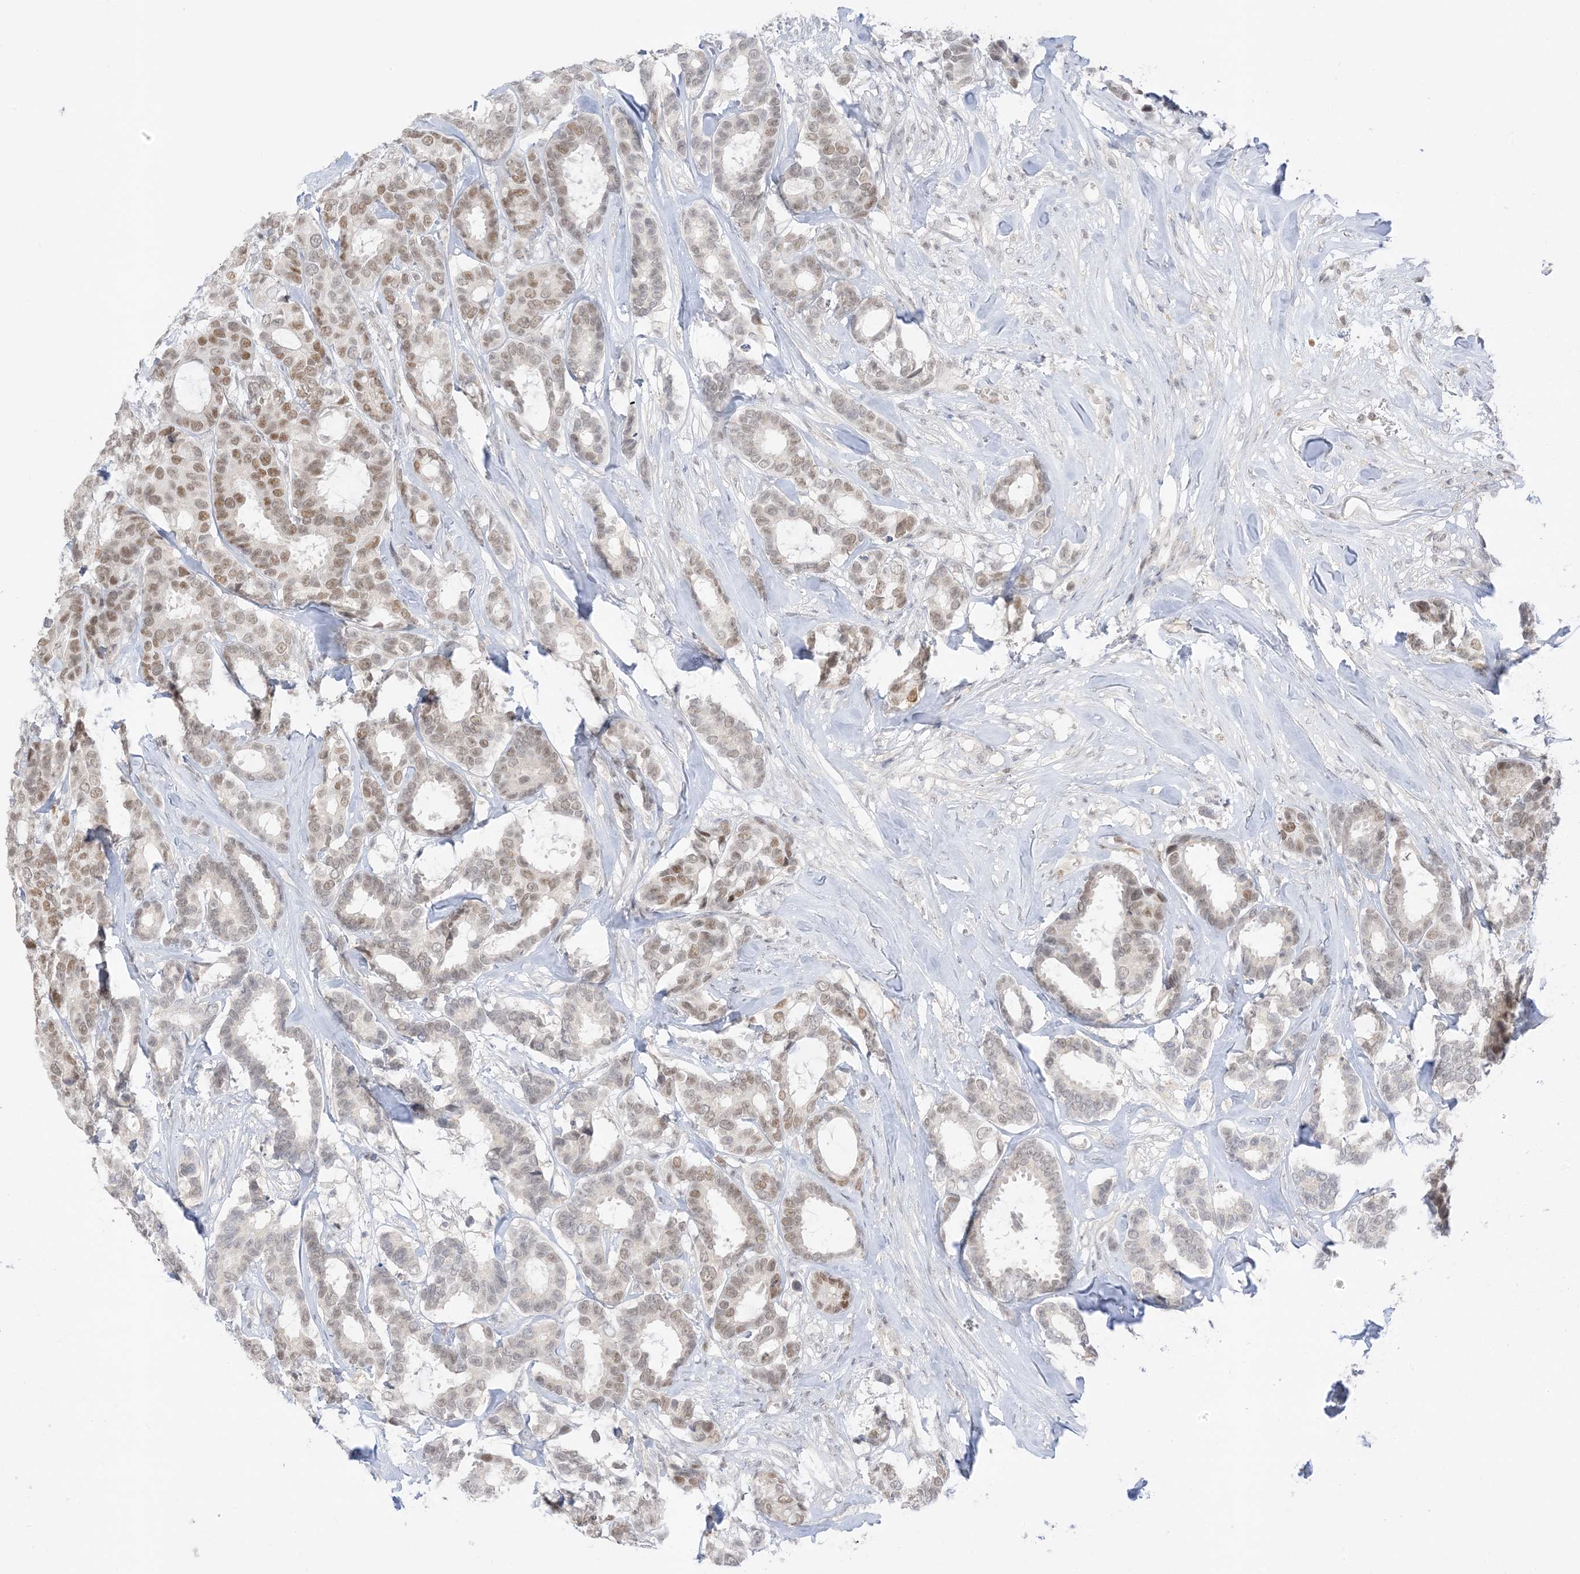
{"staining": {"intensity": "moderate", "quantity": "25%-75%", "location": "nuclear"}, "tissue": "breast cancer", "cell_type": "Tumor cells", "image_type": "cancer", "snomed": [{"axis": "morphology", "description": "Duct carcinoma"}, {"axis": "topography", "description": "Breast"}], "caption": "A brown stain labels moderate nuclear staining of a protein in breast cancer (intraductal carcinoma) tumor cells.", "gene": "MSL3", "patient": {"sex": "female", "age": 87}}